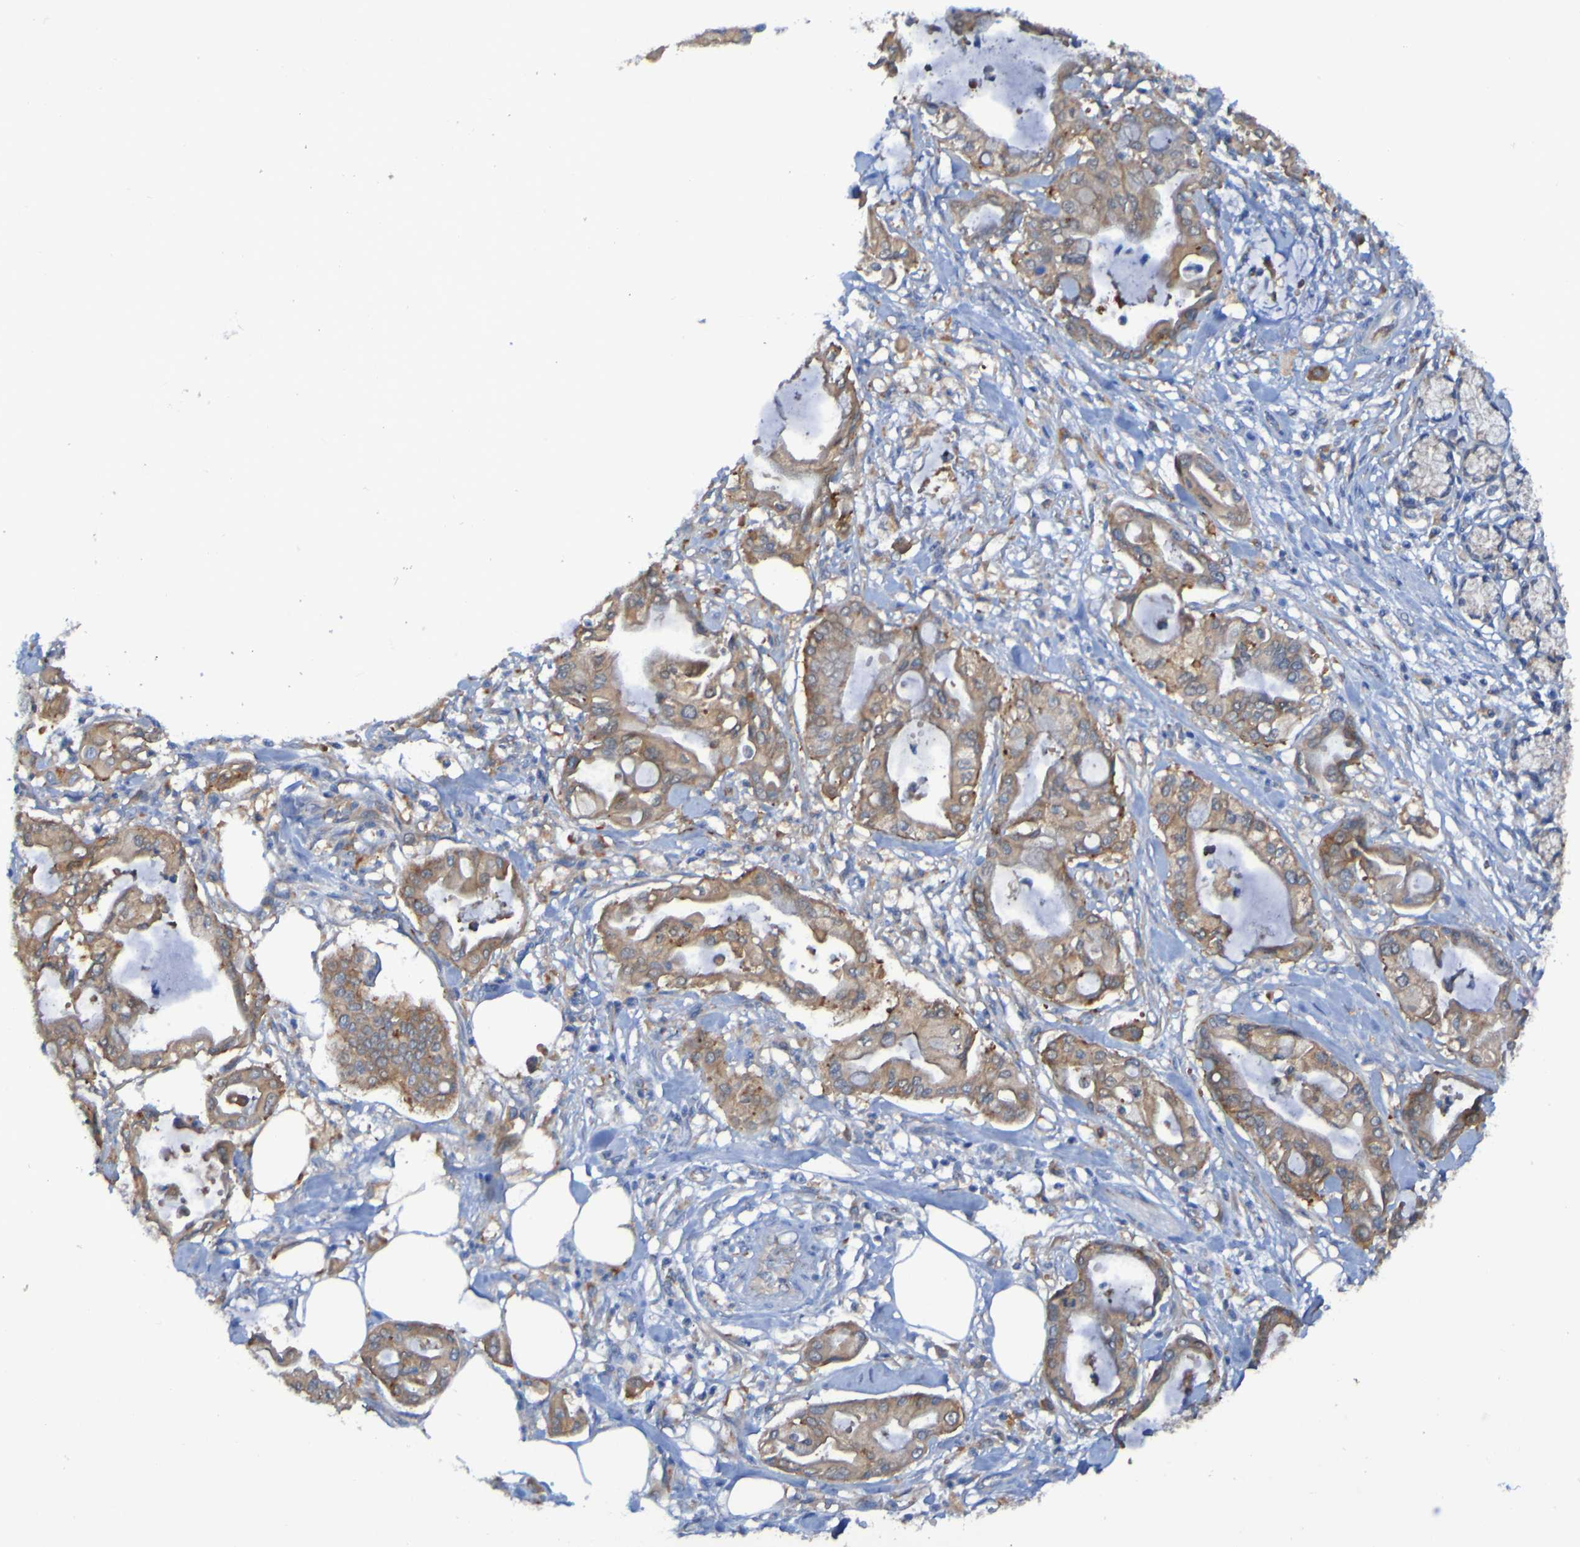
{"staining": {"intensity": "moderate", "quantity": ">75%", "location": "cytoplasmic/membranous"}, "tissue": "pancreatic cancer", "cell_type": "Tumor cells", "image_type": "cancer", "snomed": [{"axis": "morphology", "description": "Adenocarcinoma, NOS"}, {"axis": "morphology", "description": "Adenocarcinoma, metastatic, NOS"}, {"axis": "topography", "description": "Lymph node"}, {"axis": "topography", "description": "Pancreas"}, {"axis": "topography", "description": "Duodenum"}], "caption": "The histopathology image reveals staining of pancreatic adenocarcinoma, revealing moderate cytoplasmic/membranous protein positivity (brown color) within tumor cells.", "gene": "ARHGEF16", "patient": {"sex": "female", "age": 64}}